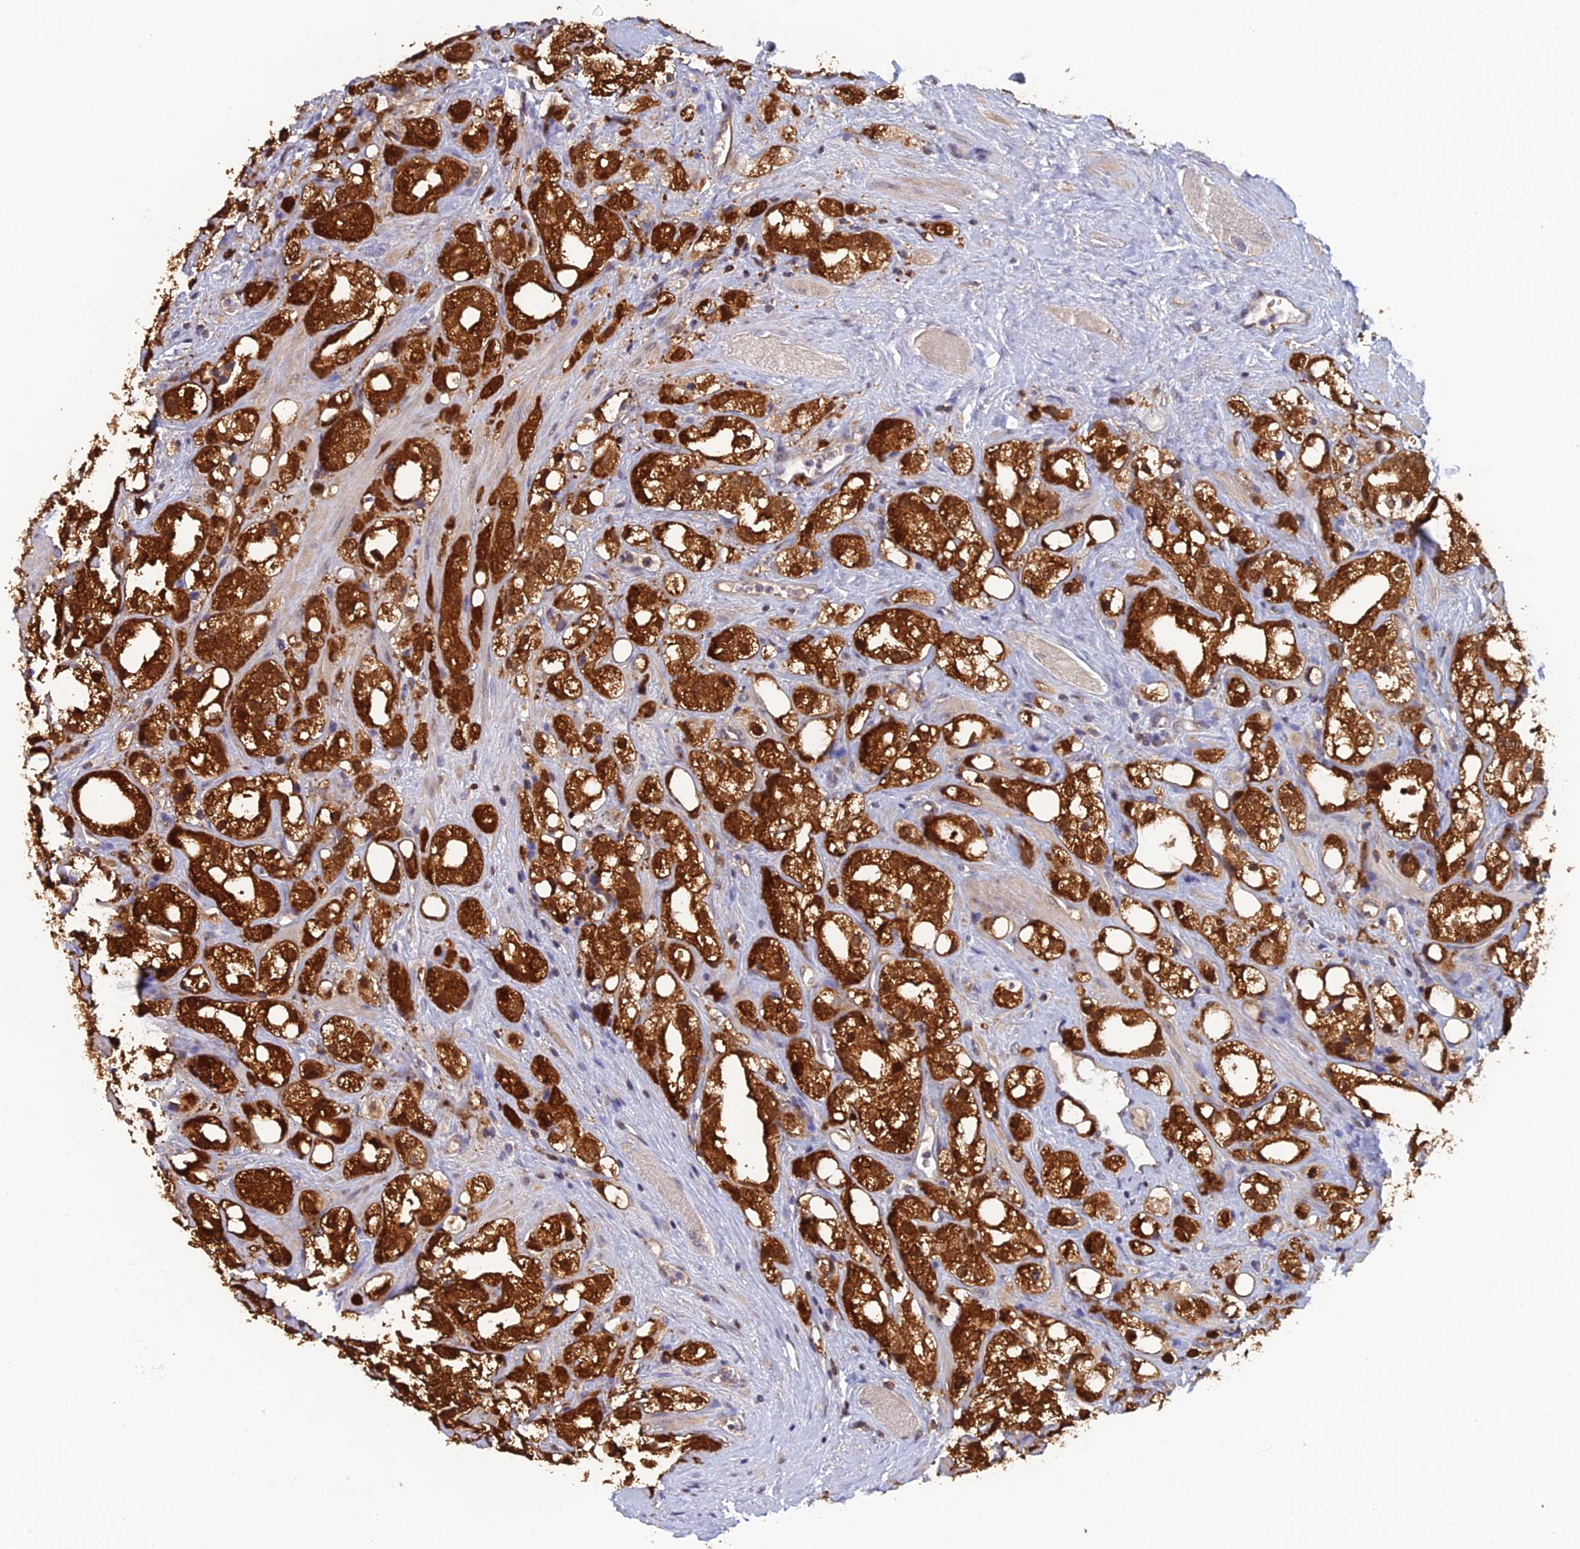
{"staining": {"intensity": "strong", "quantity": ">75%", "location": "cytoplasmic/membranous,nuclear"}, "tissue": "prostate cancer", "cell_type": "Tumor cells", "image_type": "cancer", "snomed": [{"axis": "morphology", "description": "Adenocarcinoma, NOS"}, {"axis": "topography", "description": "Prostate"}], "caption": "Protein expression analysis of human prostate cancer (adenocarcinoma) reveals strong cytoplasmic/membranous and nuclear positivity in approximately >75% of tumor cells. Using DAB (3,3'-diaminobenzidine) (brown) and hematoxylin (blue) stains, captured at high magnification using brightfield microscopy.", "gene": "HINT1", "patient": {"sex": "male", "age": 79}}